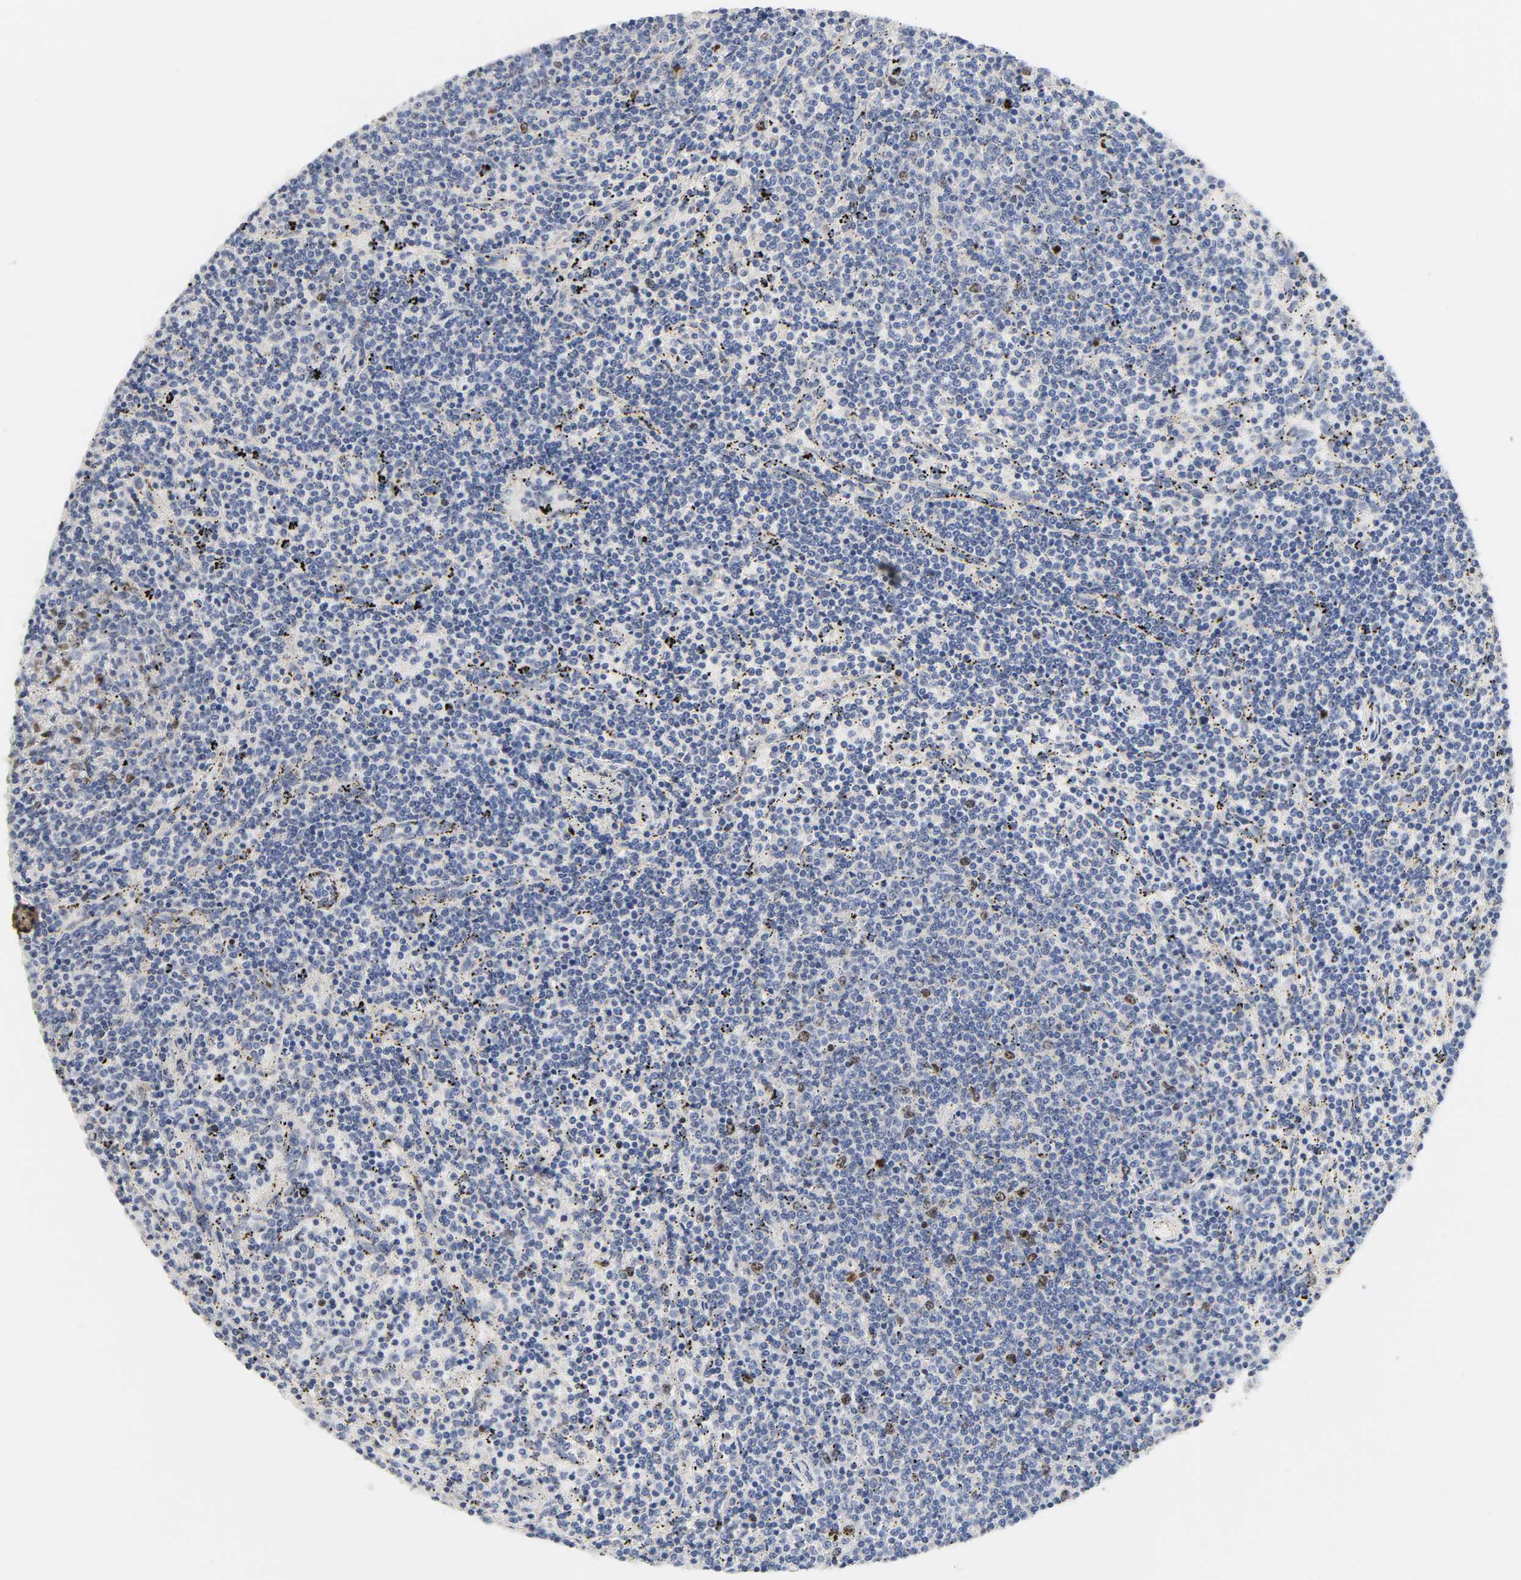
{"staining": {"intensity": "moderate", "quantity": "<25%", "location": "nuclear"}, "tissue": "lymphoma", "cell_type": "Tumor cells", "image_type": "cancer", "snomed": [{"axis": "morphology", "description": "Malignant lymphoma, non-Hodgkin's type, Low grade"}, {"axis": "topography", "description": "Spleen"}], "caption": "Moderate nuclear staining for a protein is appreciated in about <25% of tumor cells of malignant lymphoma, non-Hodgkin's type (low-grade) using immunohistochemistry (IHC).", "gene": "BIRC5", "patient": {"sex": "female", "age": 50}}